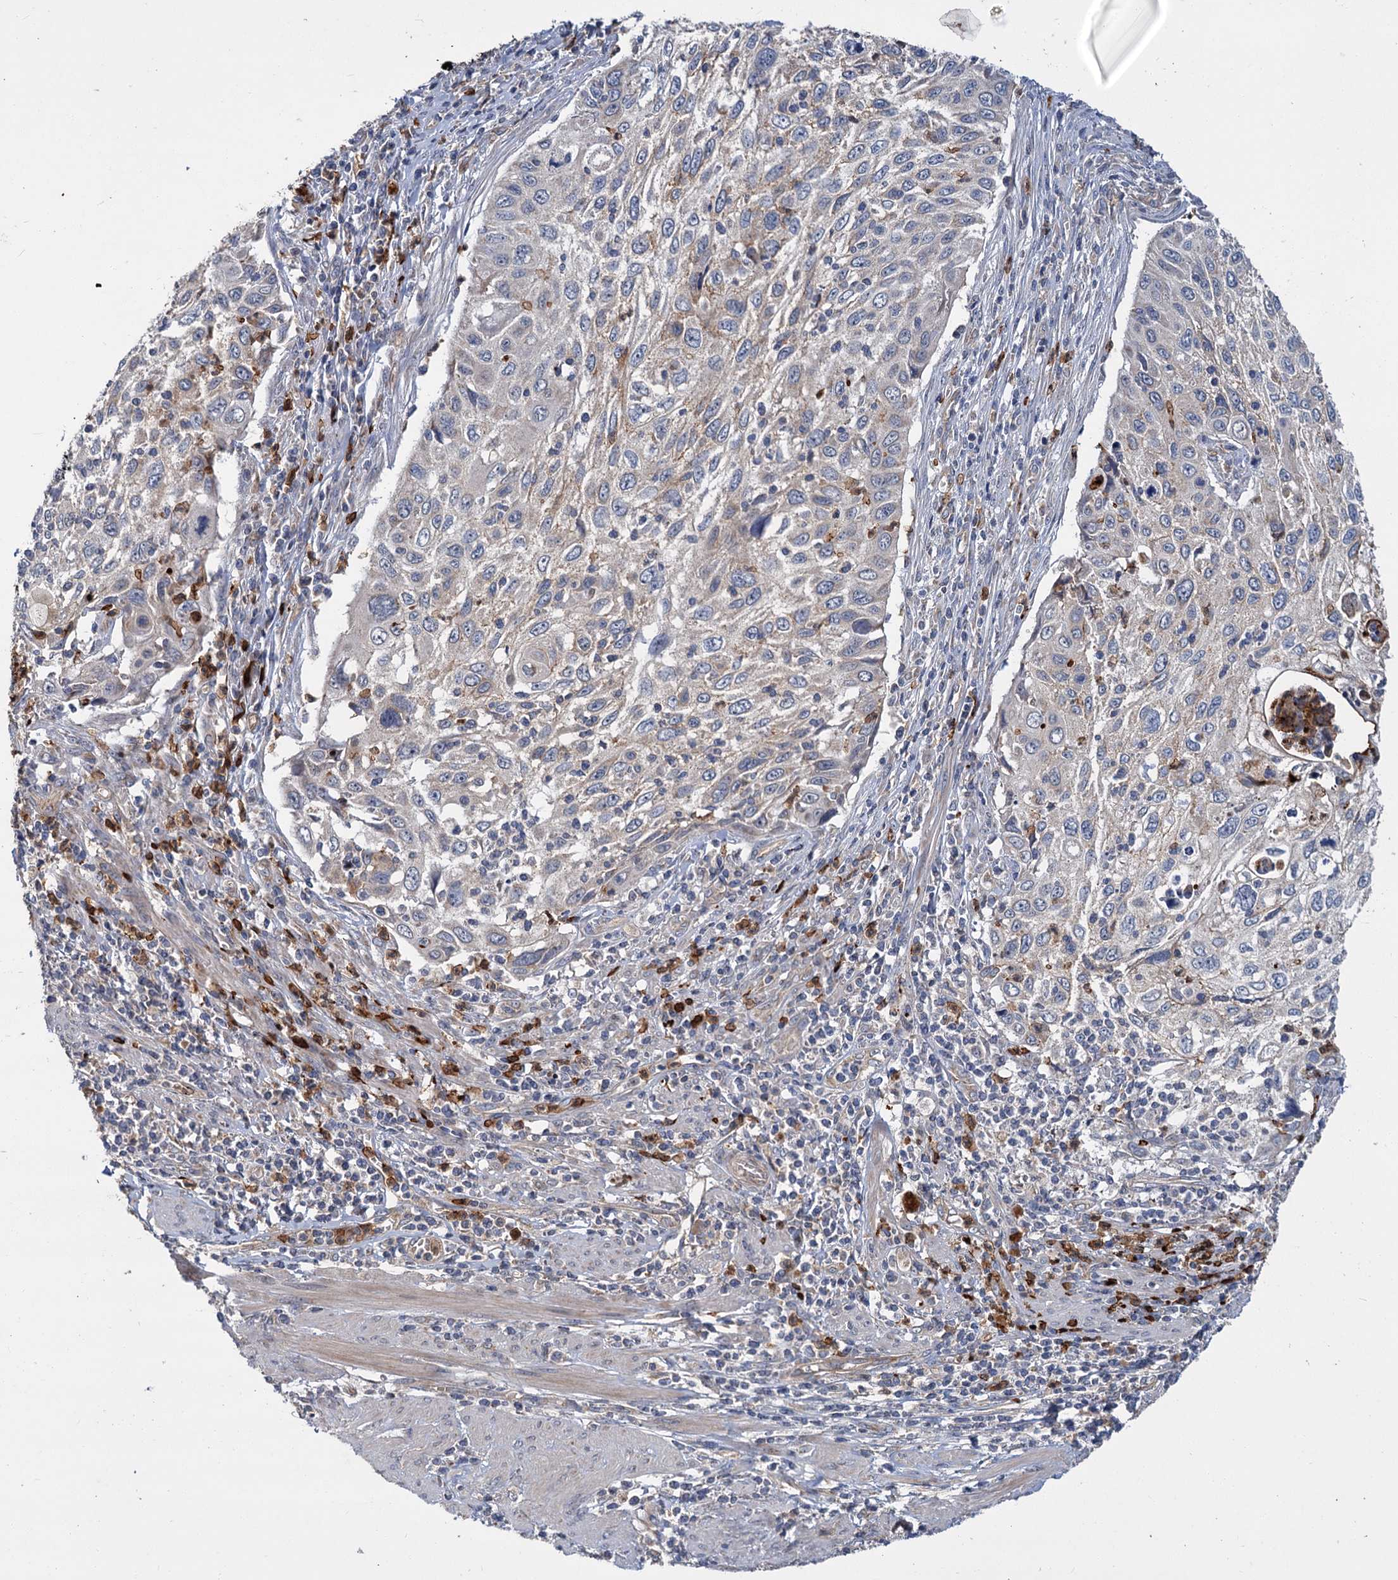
{"staining": {"intensity": "negative", "quantity": "none", "location": "none"}, "tissue": "cervical cancer", "cell_type": "Tumor cells", "image_type": "cancer", "snomed": [{"axis": "morphology", "description": "Squamous cell carcinoma, NOS"}, {"axis": "topography", "description": "Cervix"}], "caption": "A high-resolution micrograph shows immunohistochemistry staining of cervical squamous cell carcinoma, which demonstrates no significant expression in tumor cells. (DAB IHC with hematoxylin counter stain).", "gene": "DYNC2H1", "patient": {"sex": "female", "age": 70}}